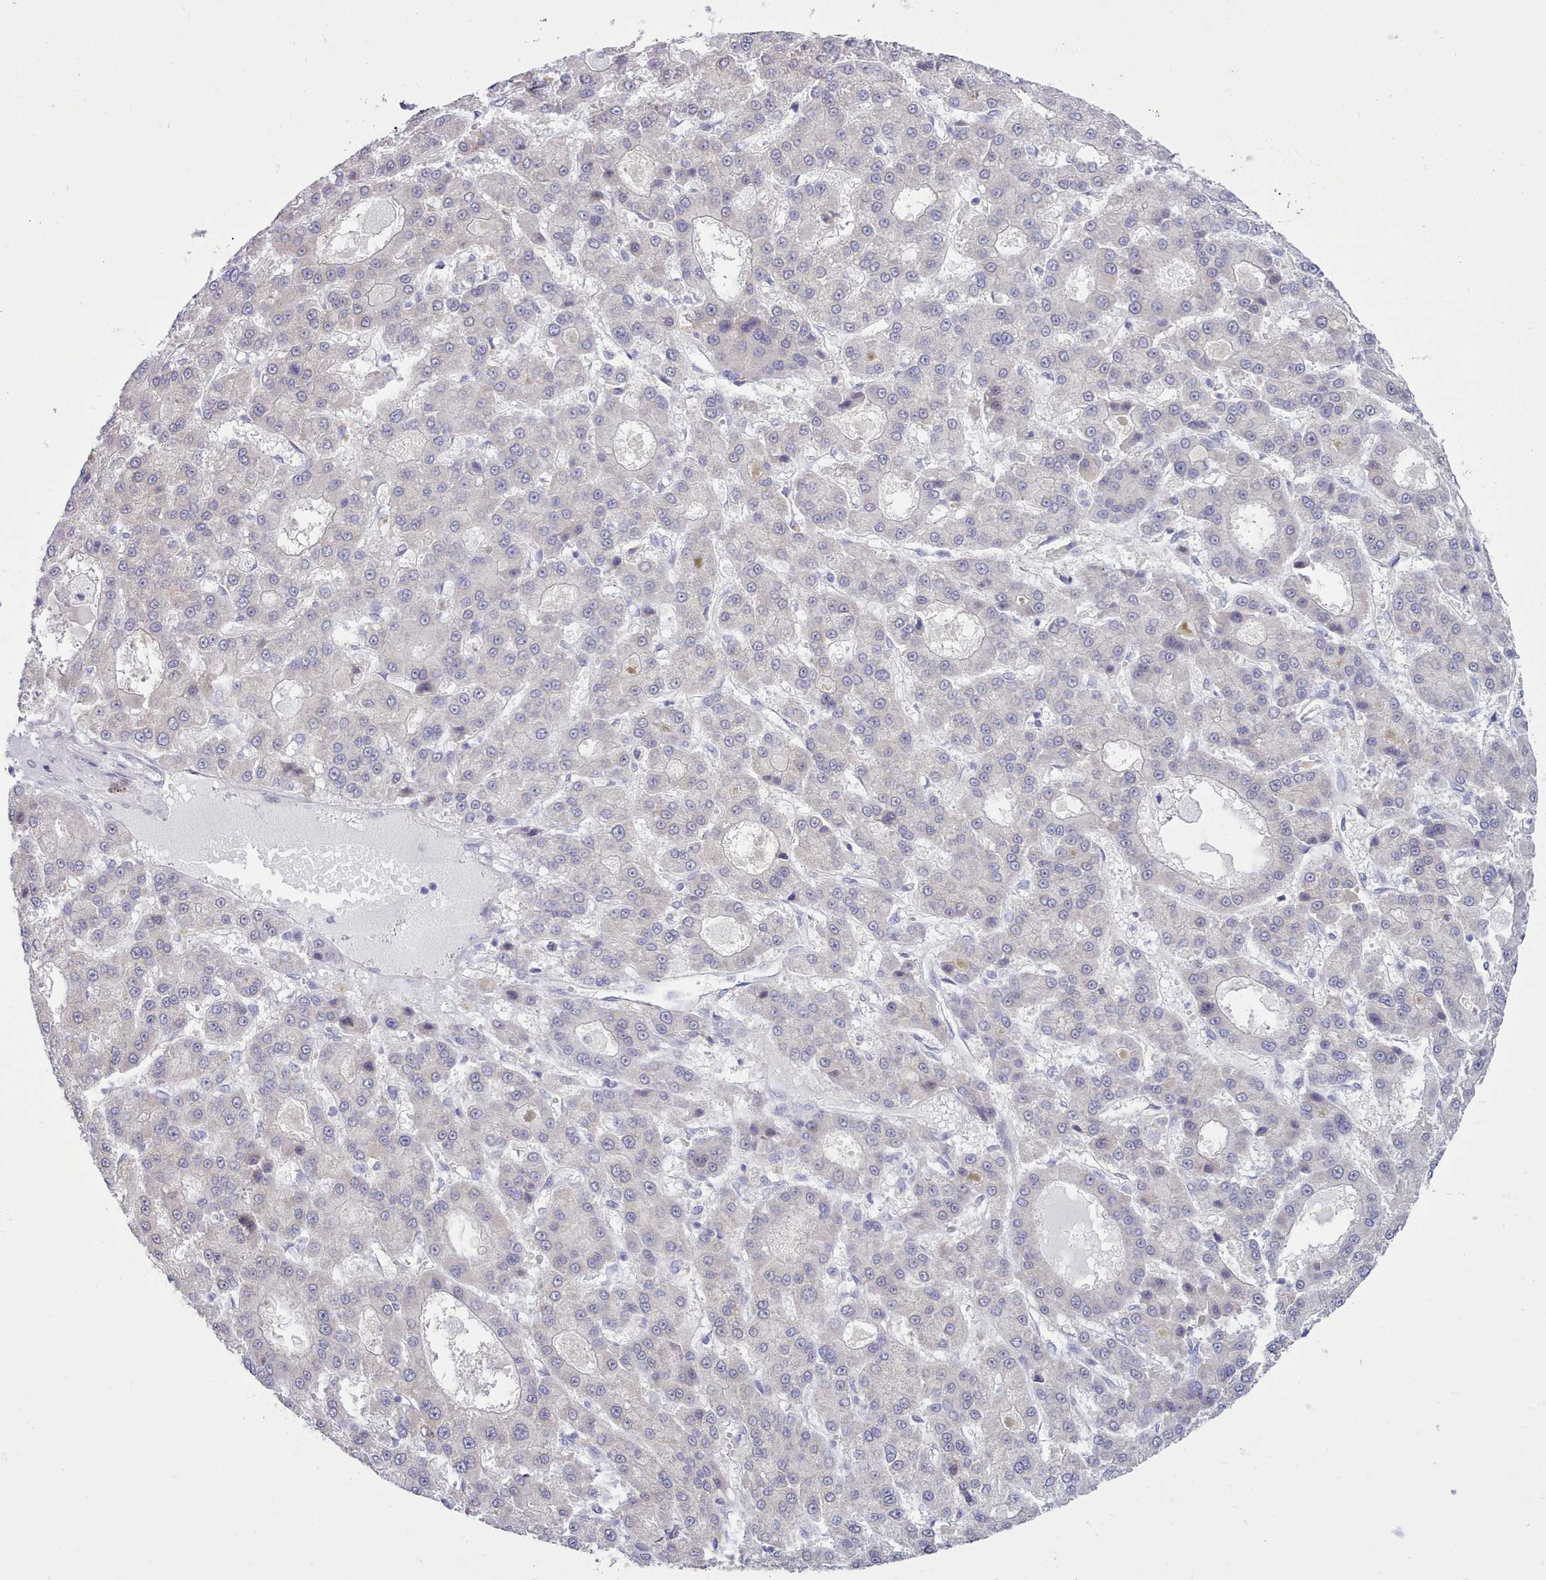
{"staining": {"intensity": "weak", "quantity": "<25%", "location": "cytoplasmic/membranous"}, "tissue": "liver cancer", "cell_type": "Tumor cells", "image_type": "cancer", "snomed": [{"axis": "morphology", "description": "Carcinoma, Hepatocellular, NOS"}, {"axis": "topography", "description": "Liver"}], "caption": "IHC micrograph of liver cancer (hepatocellular carcinoma) stained for a protein (brown), which demonstrates no staining in tumor cells.", "gene": "TMEM253", "patient": {"sex": "male", "age": 70}}